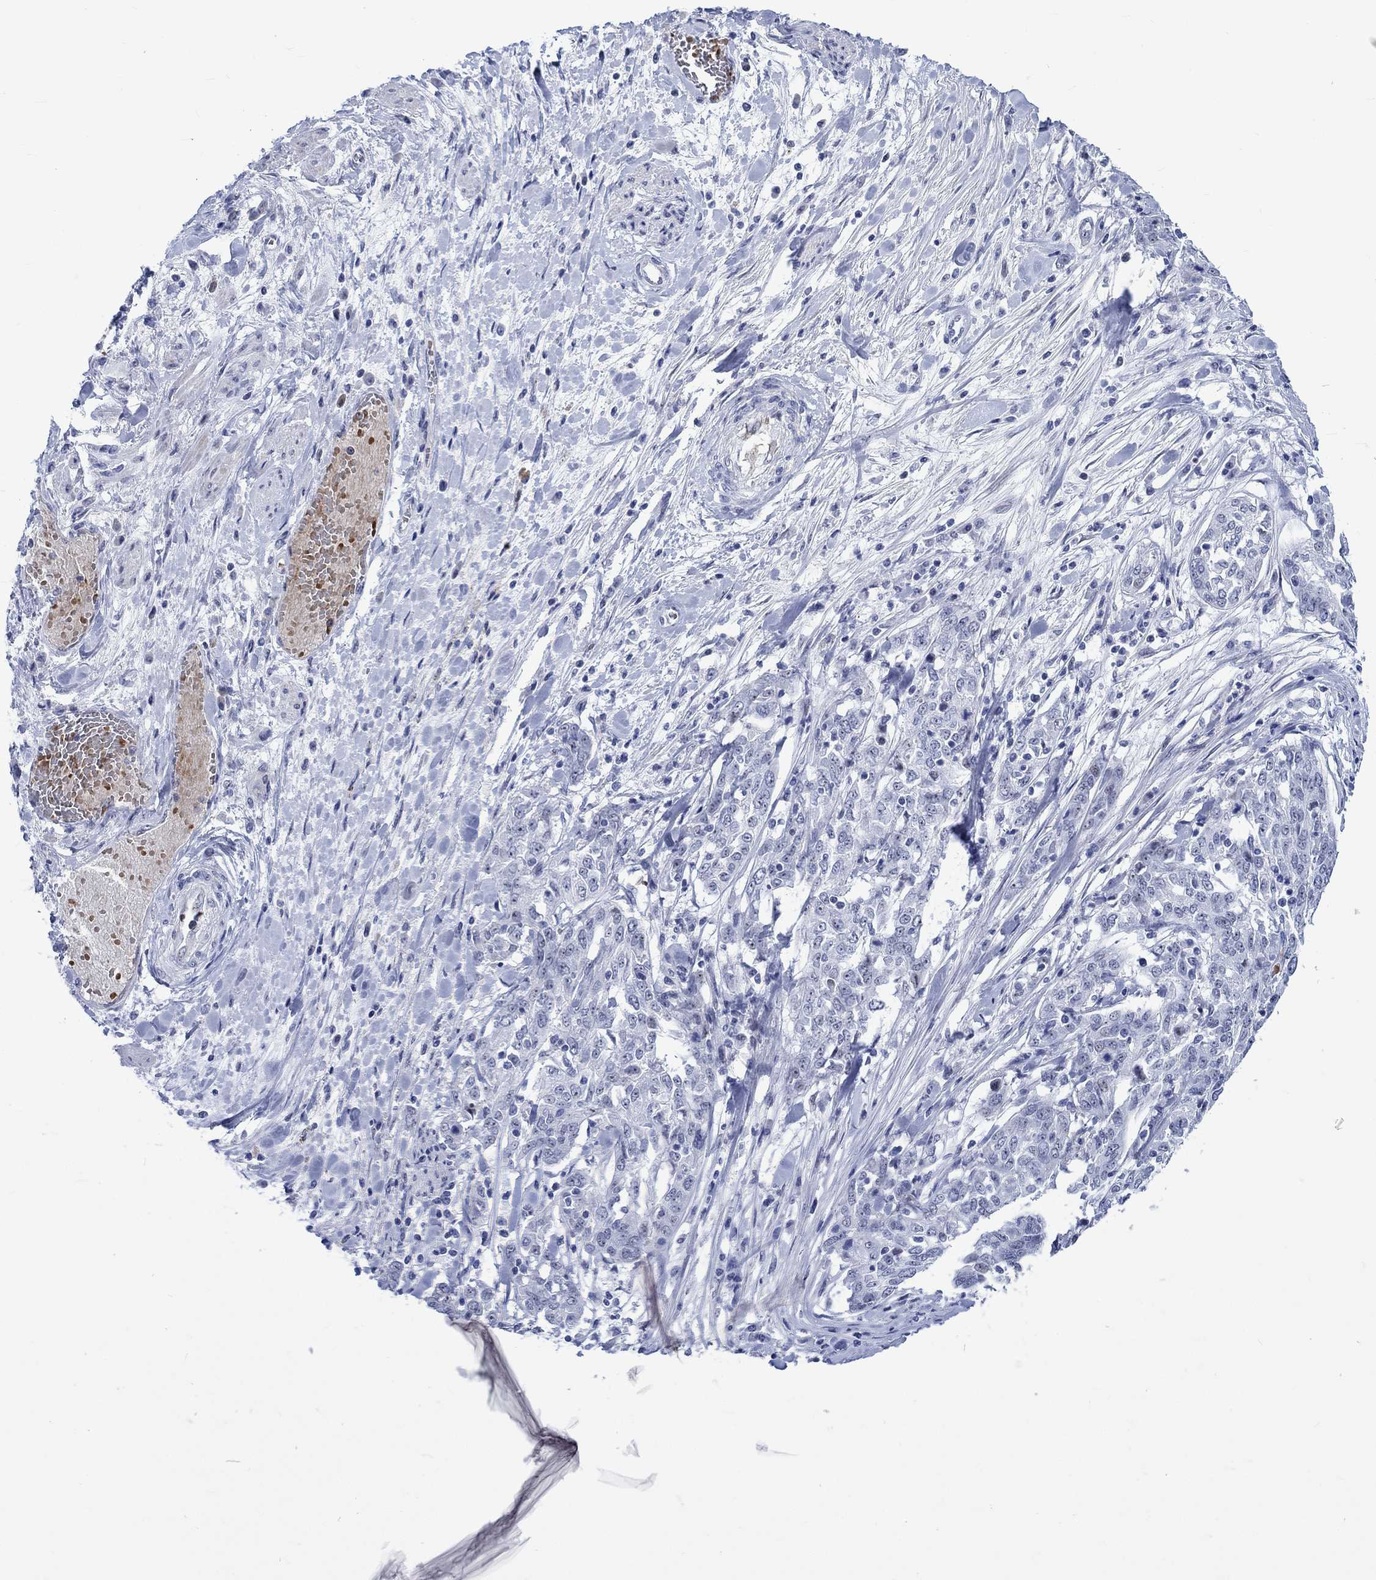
{"staining": {"intensity": "strong", "quantity": "<25%", "location": "nuclear"}, "tissue": "ovarian cancer", "cell_type": "Tumor cells", "image_type": "cancer", "snomed": [{"axis": "morphology", "description": "Cystadenocarcinoma, serous, NOS"}, {"axis": "topography", "description": "Ovary"}], "caption": "The micrograph shows a brown stain indicating the presence of a protein in the nuclear of tumor cells in ovarian cancer.", "gene": "ZNF446", "patient": {"sex": "female", "age": 67}}